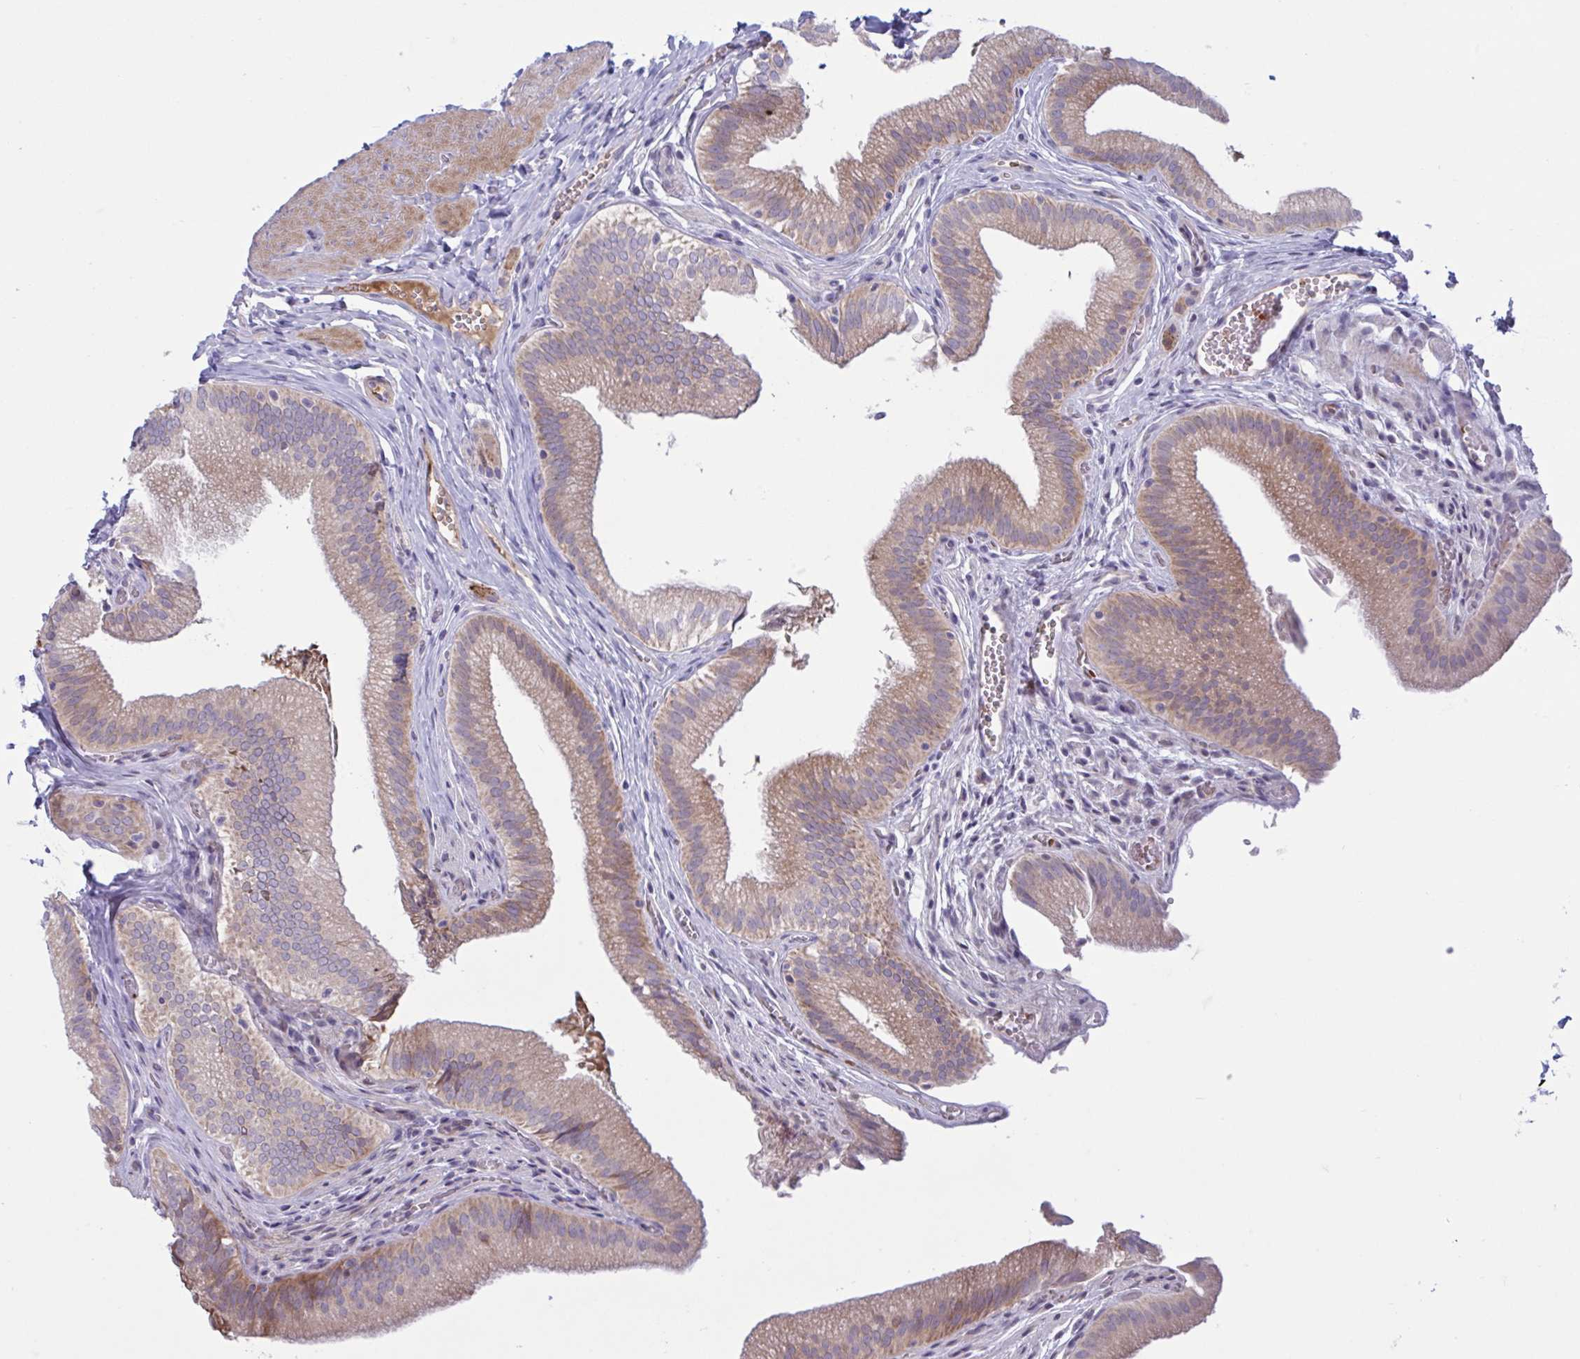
{"staining": {"intensity": "moderate", "quantity": "25%-75%", "location": "cytoplasmic/membranous"}, "tissue": "gallbladder", "cell_type": "Glandular cells", "image_type": "normal", "snomed": [{"axis": "morphology", "description": "Normal tissue, NOS"}, {"axis": "topography", "description": "Gallbladder"}, {"axis": "topography", "description": "Peripheral nerve tissue"}], "caption": "Immunohistochemical staining of unremarkable gallbladder demonstrates moderate cytoplasmic/membranous protein positivity in approximately 25%-75% of glandular cells. The staining is performed using DAB (3,3'-diaminobenzidine) brown chromogen to label protein expression. The nuclei are counter-stained blue using hematoxylin.", "gene": "VWC2", "patient": {"sex": "male", "age": 17}}